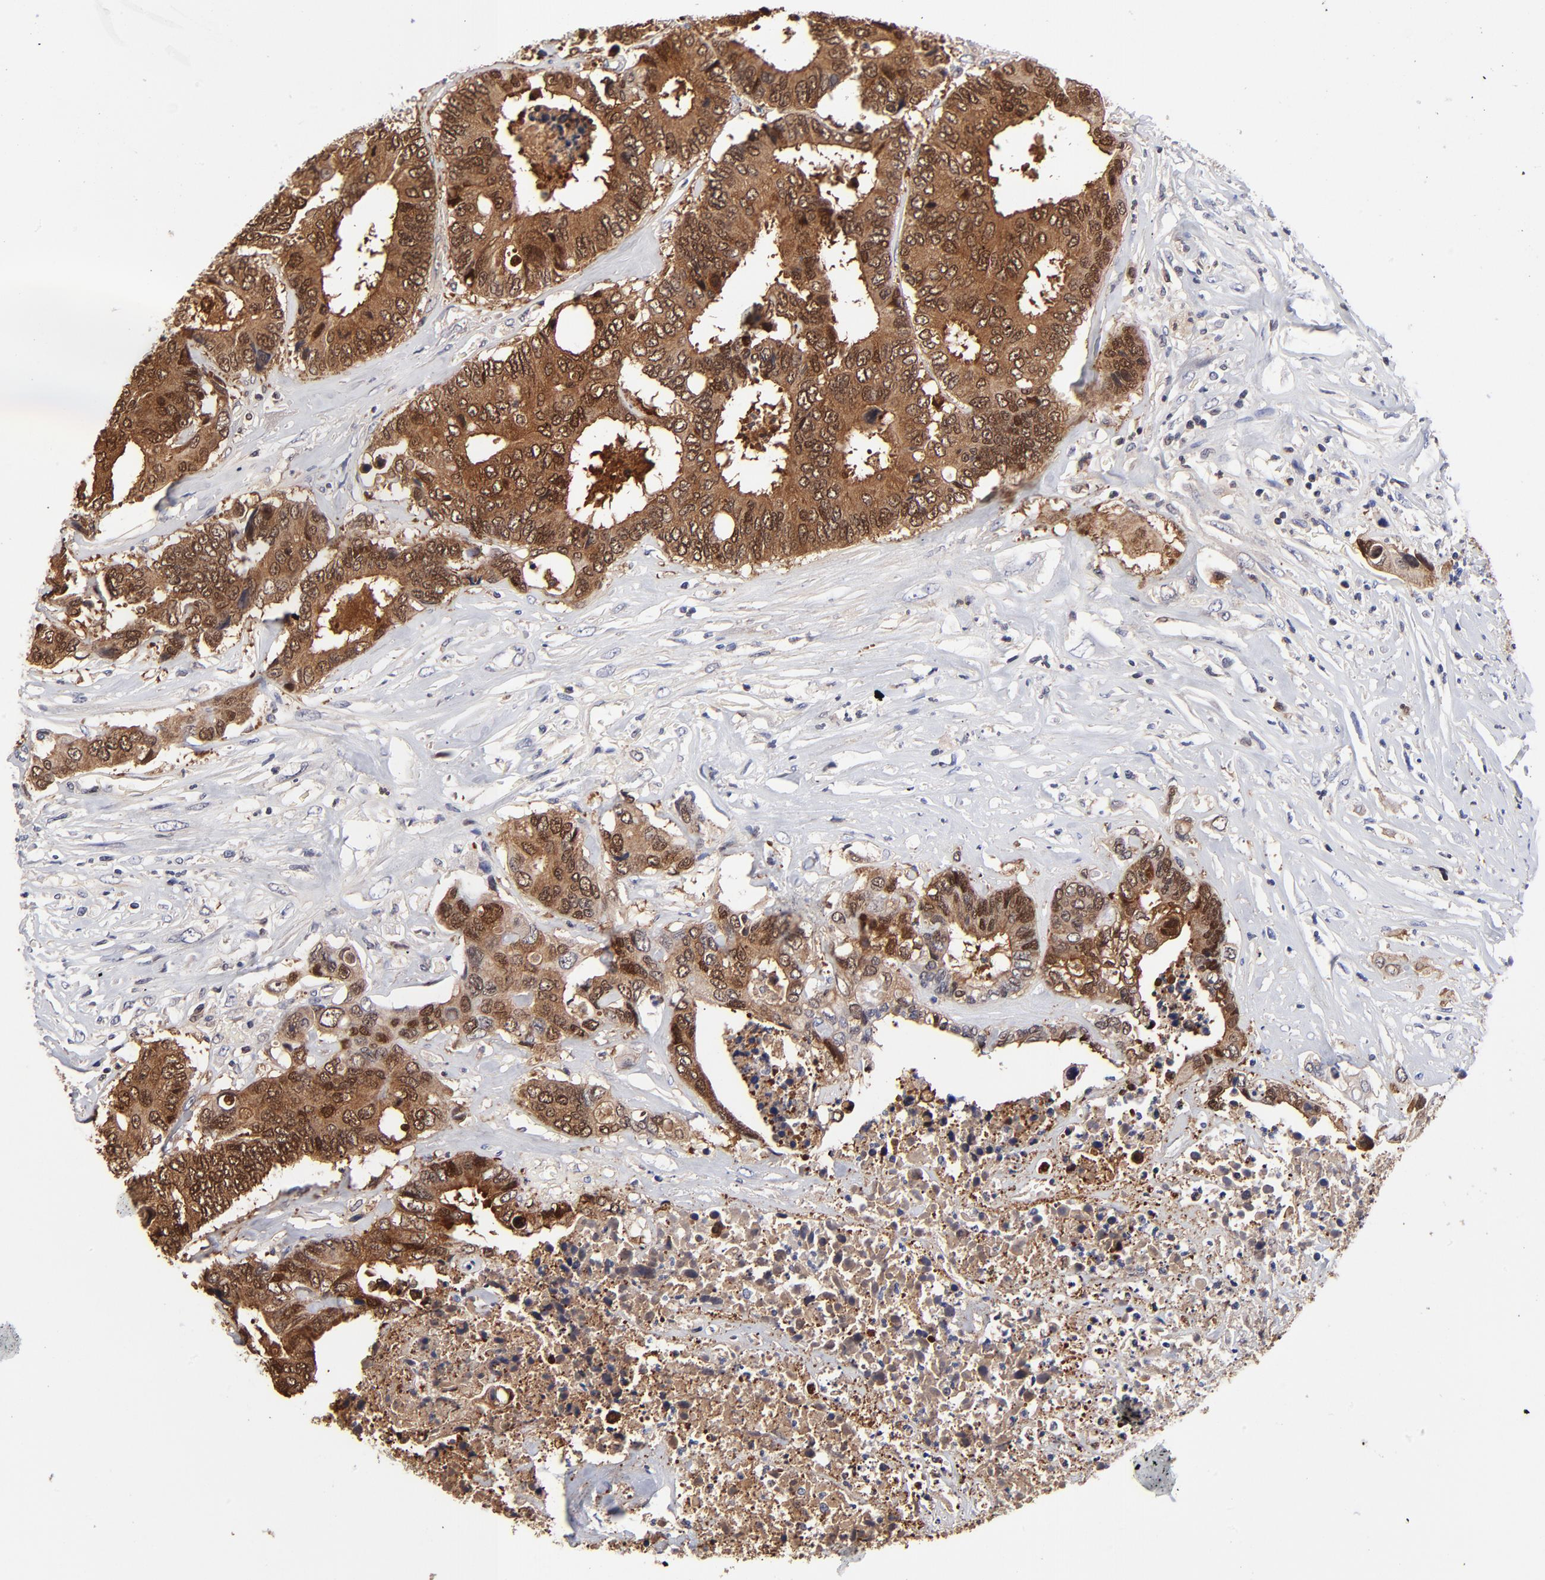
{"staining": {"intensity": "strong", "quantity": ">75%", "location": "cytoplasmic/membranous,nuclear"}, "tissue": "colorectal cancer", "cell_type": "Tumor cells", "image_type": "cancer", "snomed": [{"axis": "morphology", "description": "Adenocarcinoma, NOS"}, {"axis": "topography", "description": "Rectum"}], "caption": "Immunohistochemical staining of human colorectal cancer displays strong cytoplasmic/membranous and nuclear protein staining in approximately >75% of tumor cells.", "gene": "DCTPP1", "patient": {"sex": "male", "age": 55}}